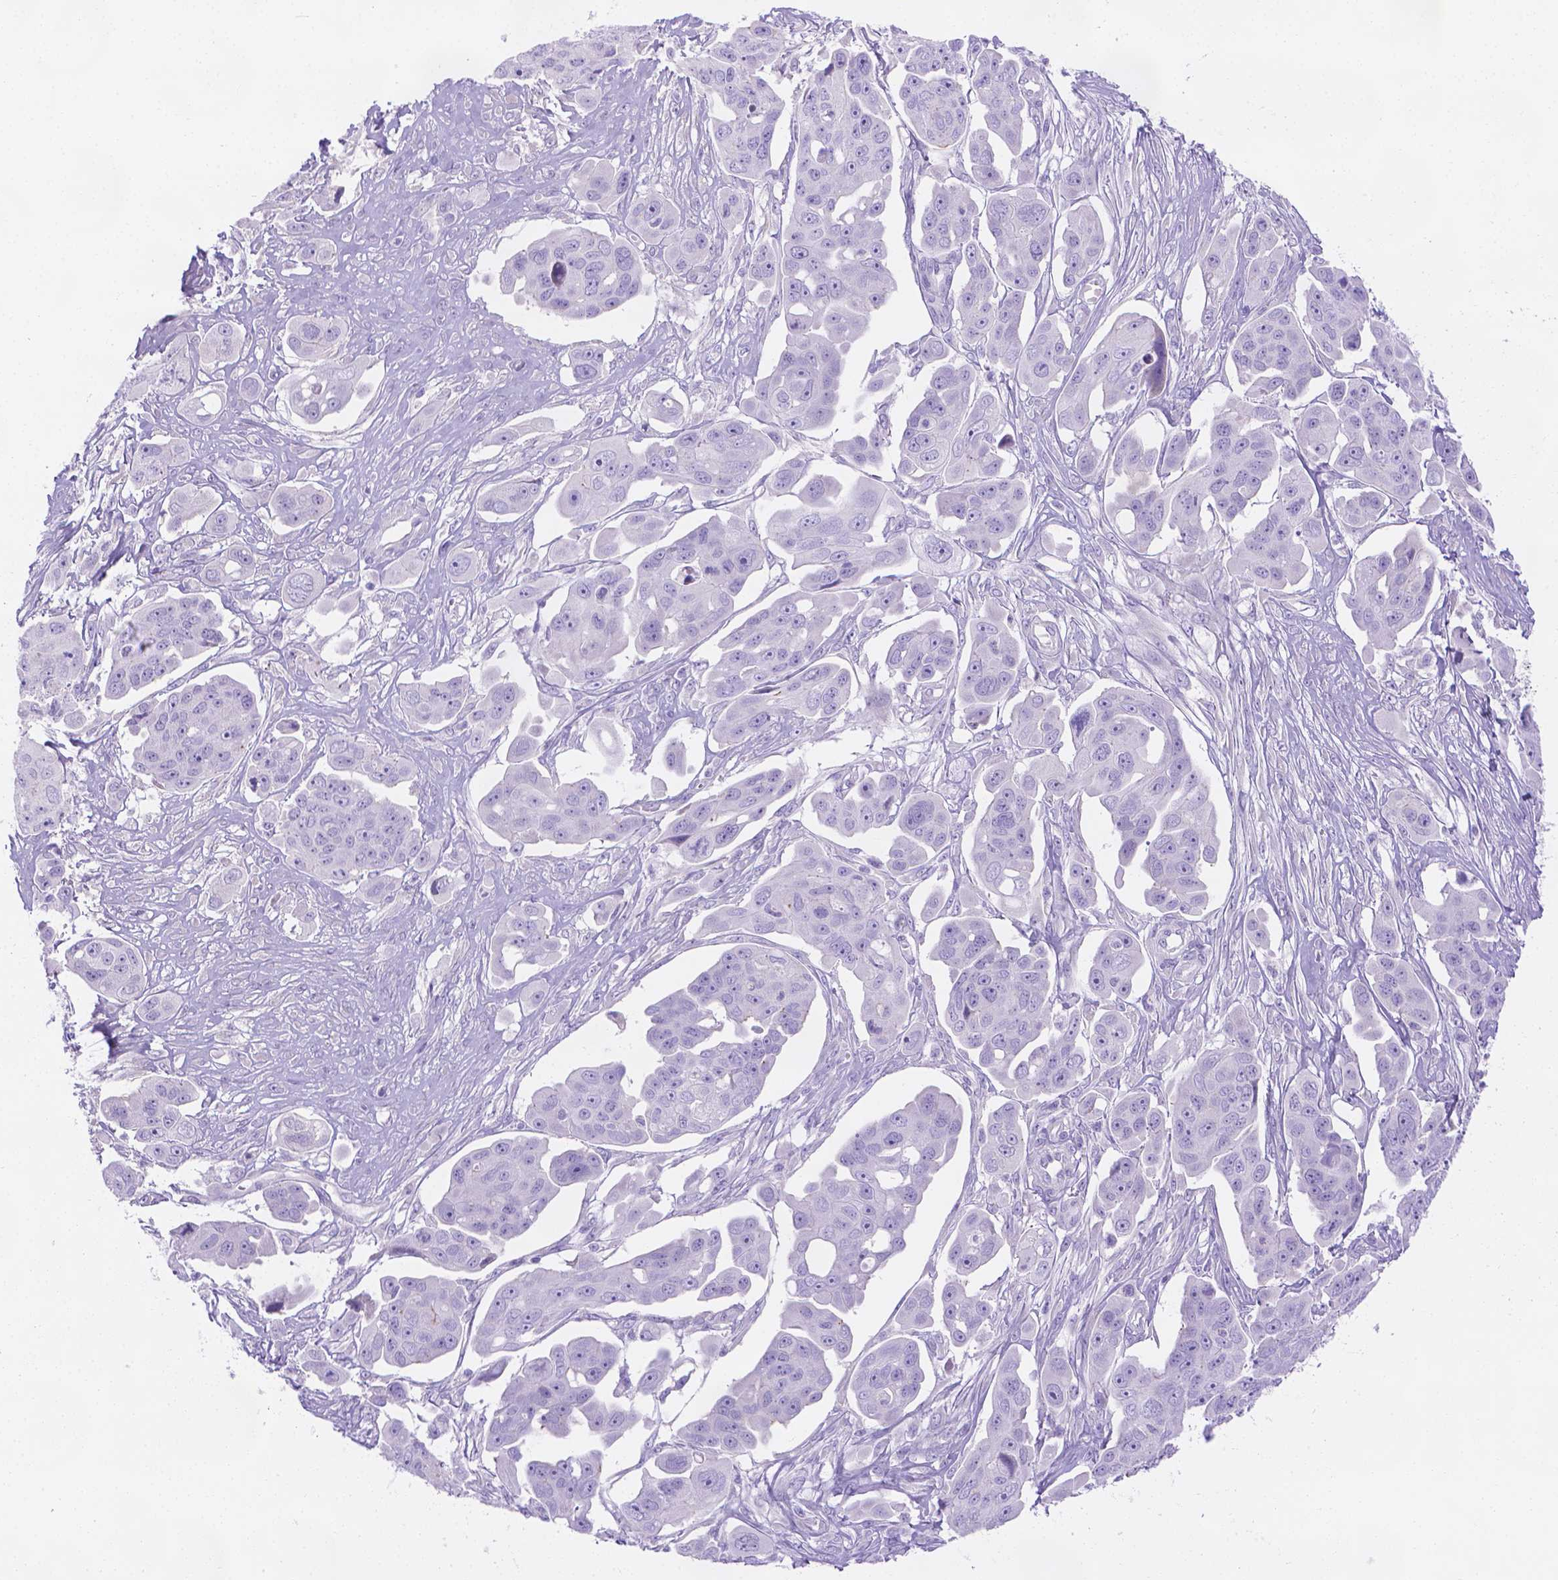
{"staining": {"intensity": "negative", "quantity": "none", "location": "none"}, "tissue": "ovarian cancer", "cell_type": "Tumor cells", "image_type": "cancer", "snomed": [{"axis": "morphology", "description": "Carcinoma, endometroid"}, {"axis": "topography", "description": "Ovary"}], "caption": "Immunohistochemistry (IHC) image of endometroid carcinoma (ovarian) stained for a protein (brown), which reveals no staining in tumor cells.", "gene": "MLN", "patient": {"sex": "female", "age": 70}}